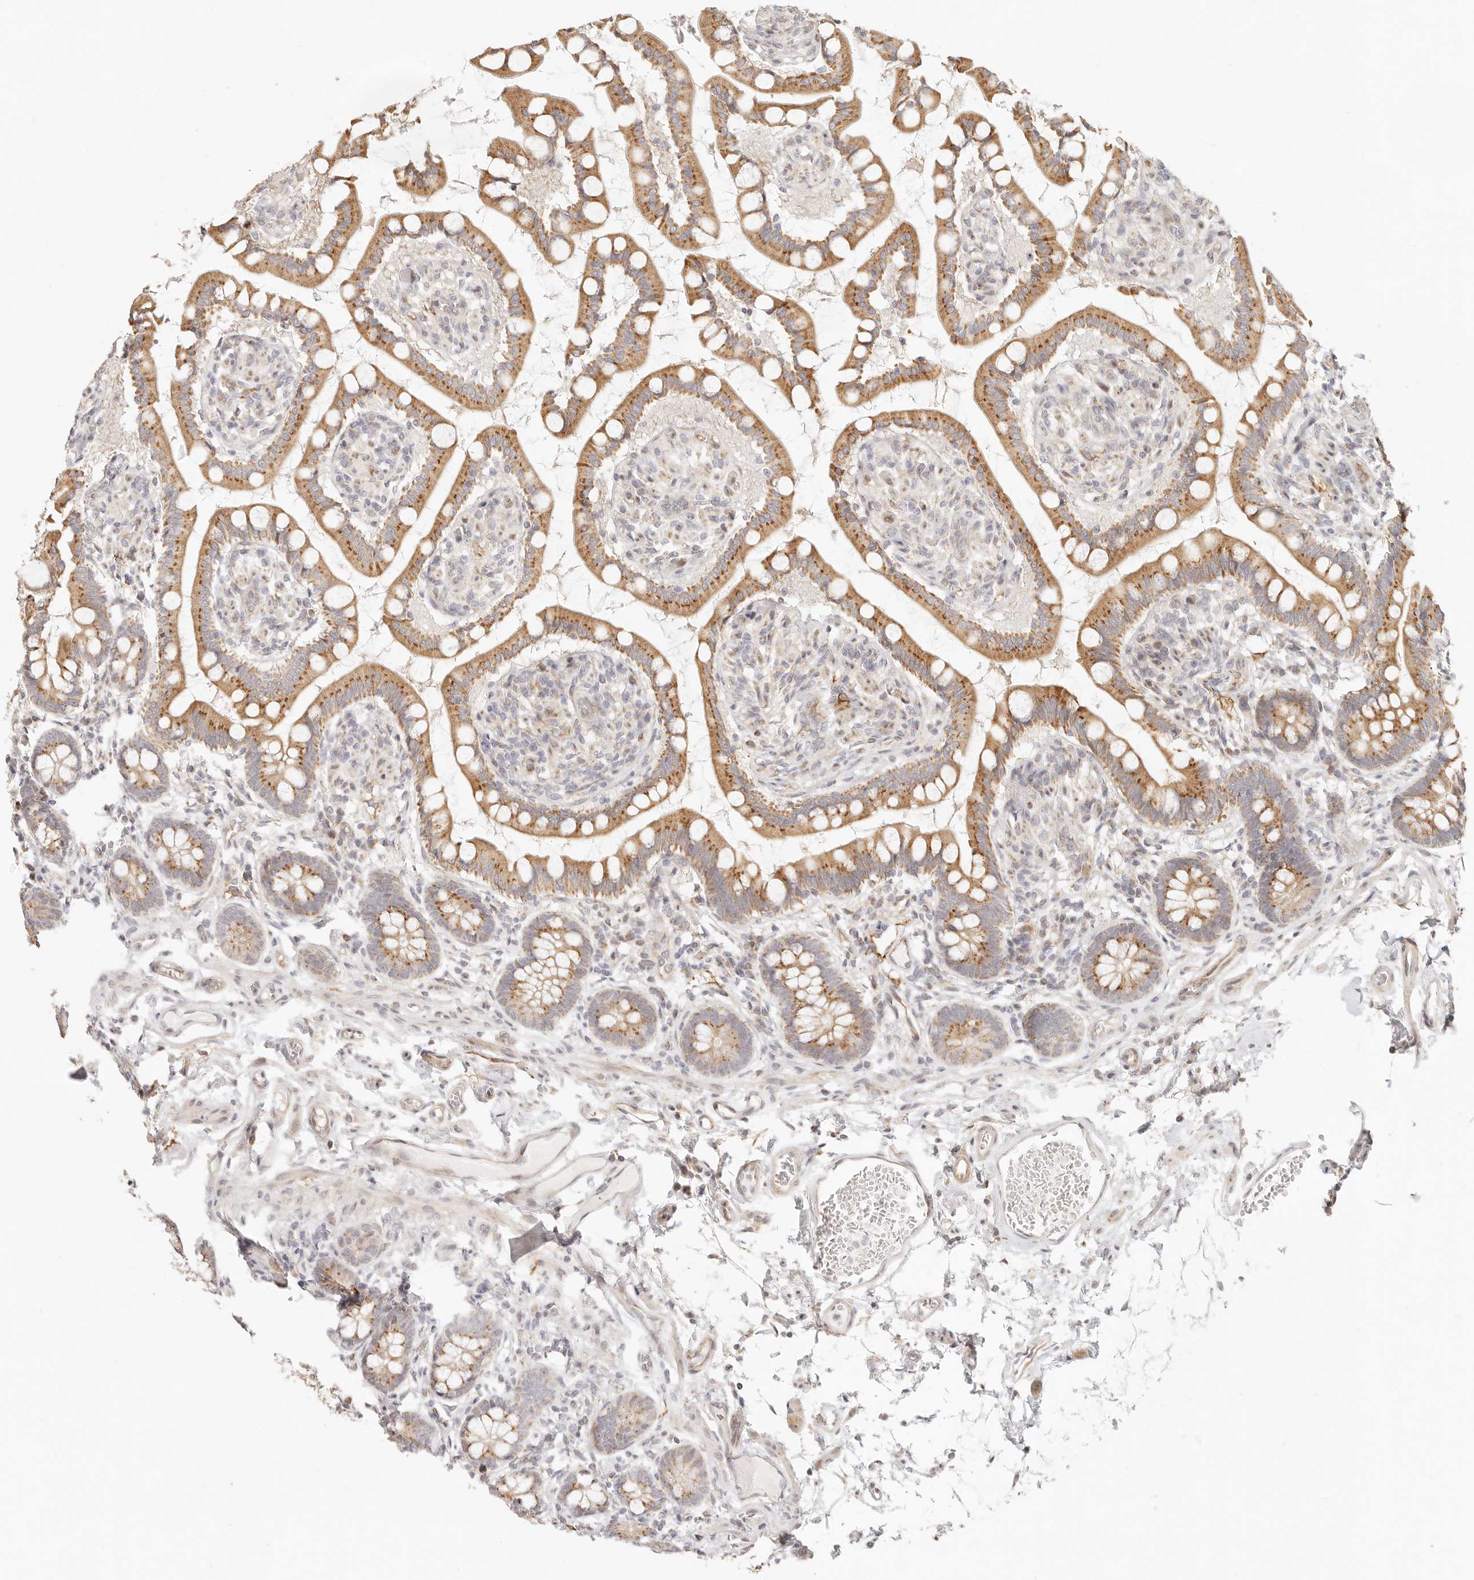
{"staining": {"intensity": "moderate", "quantity": ">75%", "location": "cytoplasmic/membranous"}, "tissue": "small intestine", "cell_type": "Glandular cells", "image_type": "normal", "snomed": [{"axis": "morphology", "description": "Normal tissue, NOS"}, {"axis": "topography", "description": "Small intestine"}], "caption": "Small intestine was stained to show a protein in brown. There is medium levels of moderate cytoplasmic/membranous positivity in approximately >75% of glandular cells.", "gene": "FAM20B", "patient": {"sex": "male", "age": 52}}